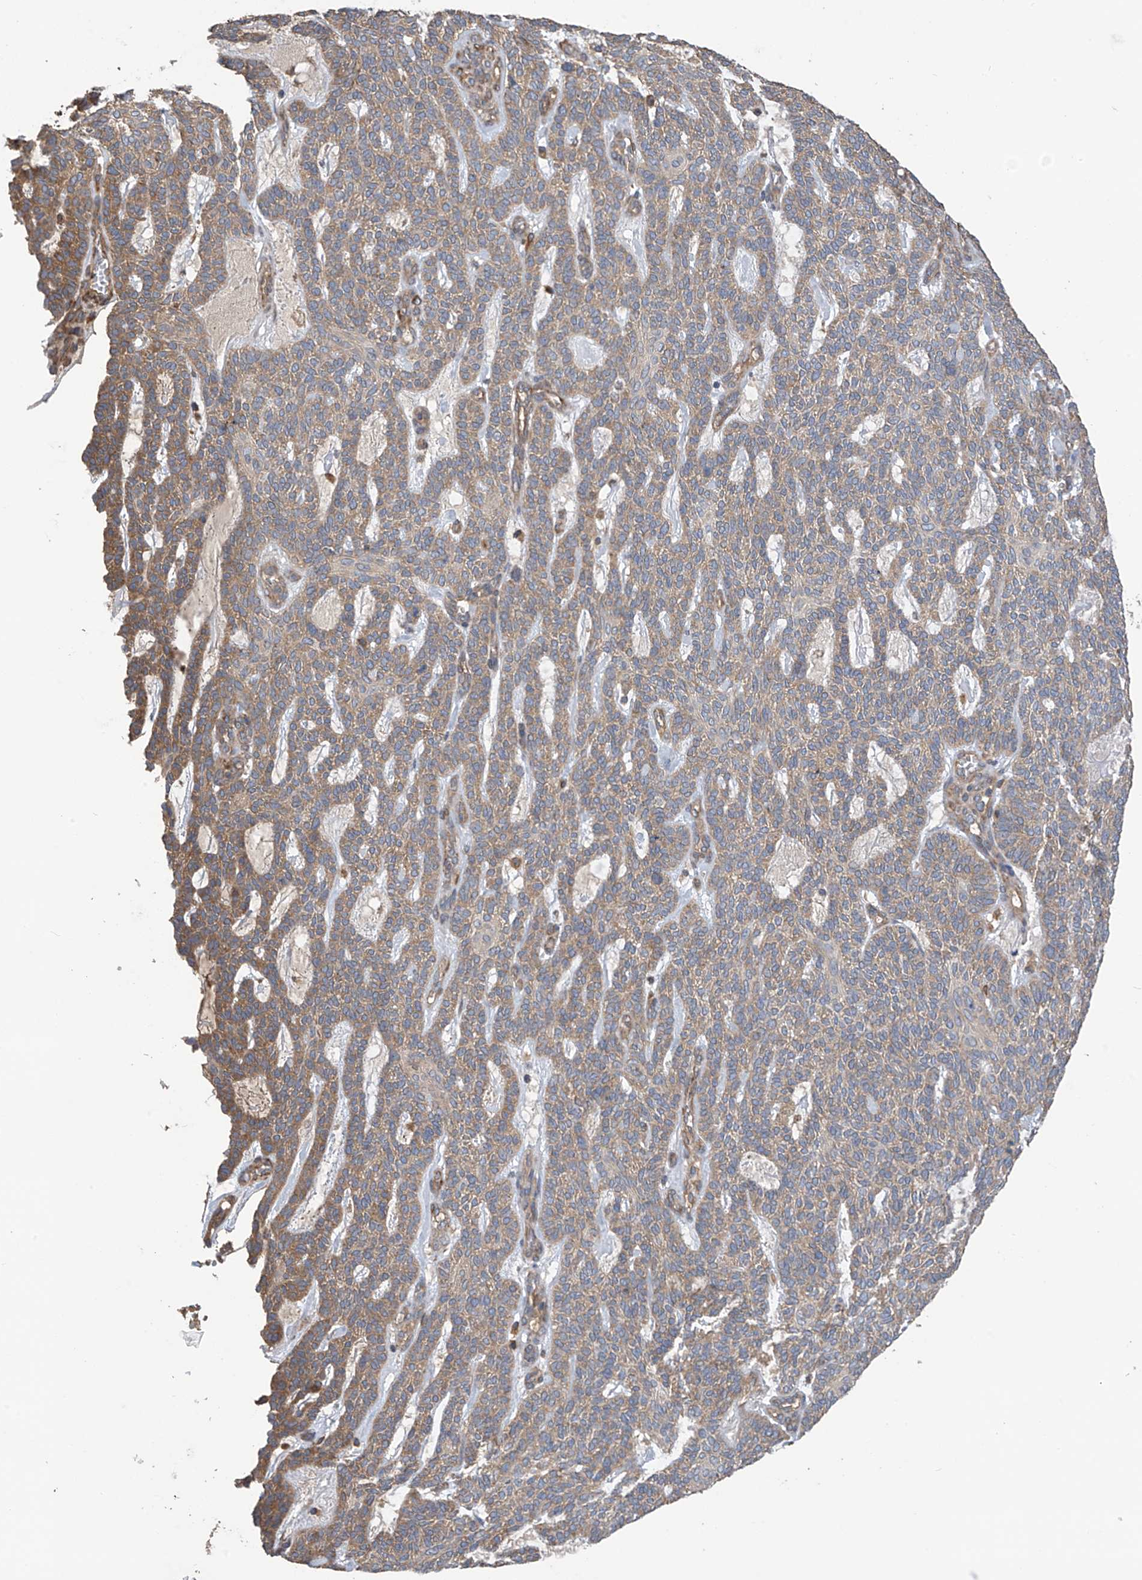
{"staining": {"intensity": "moderate", "quantity": ">75%", "location": "cytoplasmic/membranous"}, "tissue": "skin cancer", "cell_type": "Tumor cells", "image_type": "cancer", "snomed": [{"axis": "morphology", "description": "Squamous cell carcinoma, NOS"}, {"axis": "topography", "description": "Skin"}], "caption": "Moderate cytoplasmic/membranous positivity is seen in approximately >75% of tumor cells in skin squamous cell carcinoma.", "gene": "PHACTR4", "patient": {"sex": "female", "age": 90}}